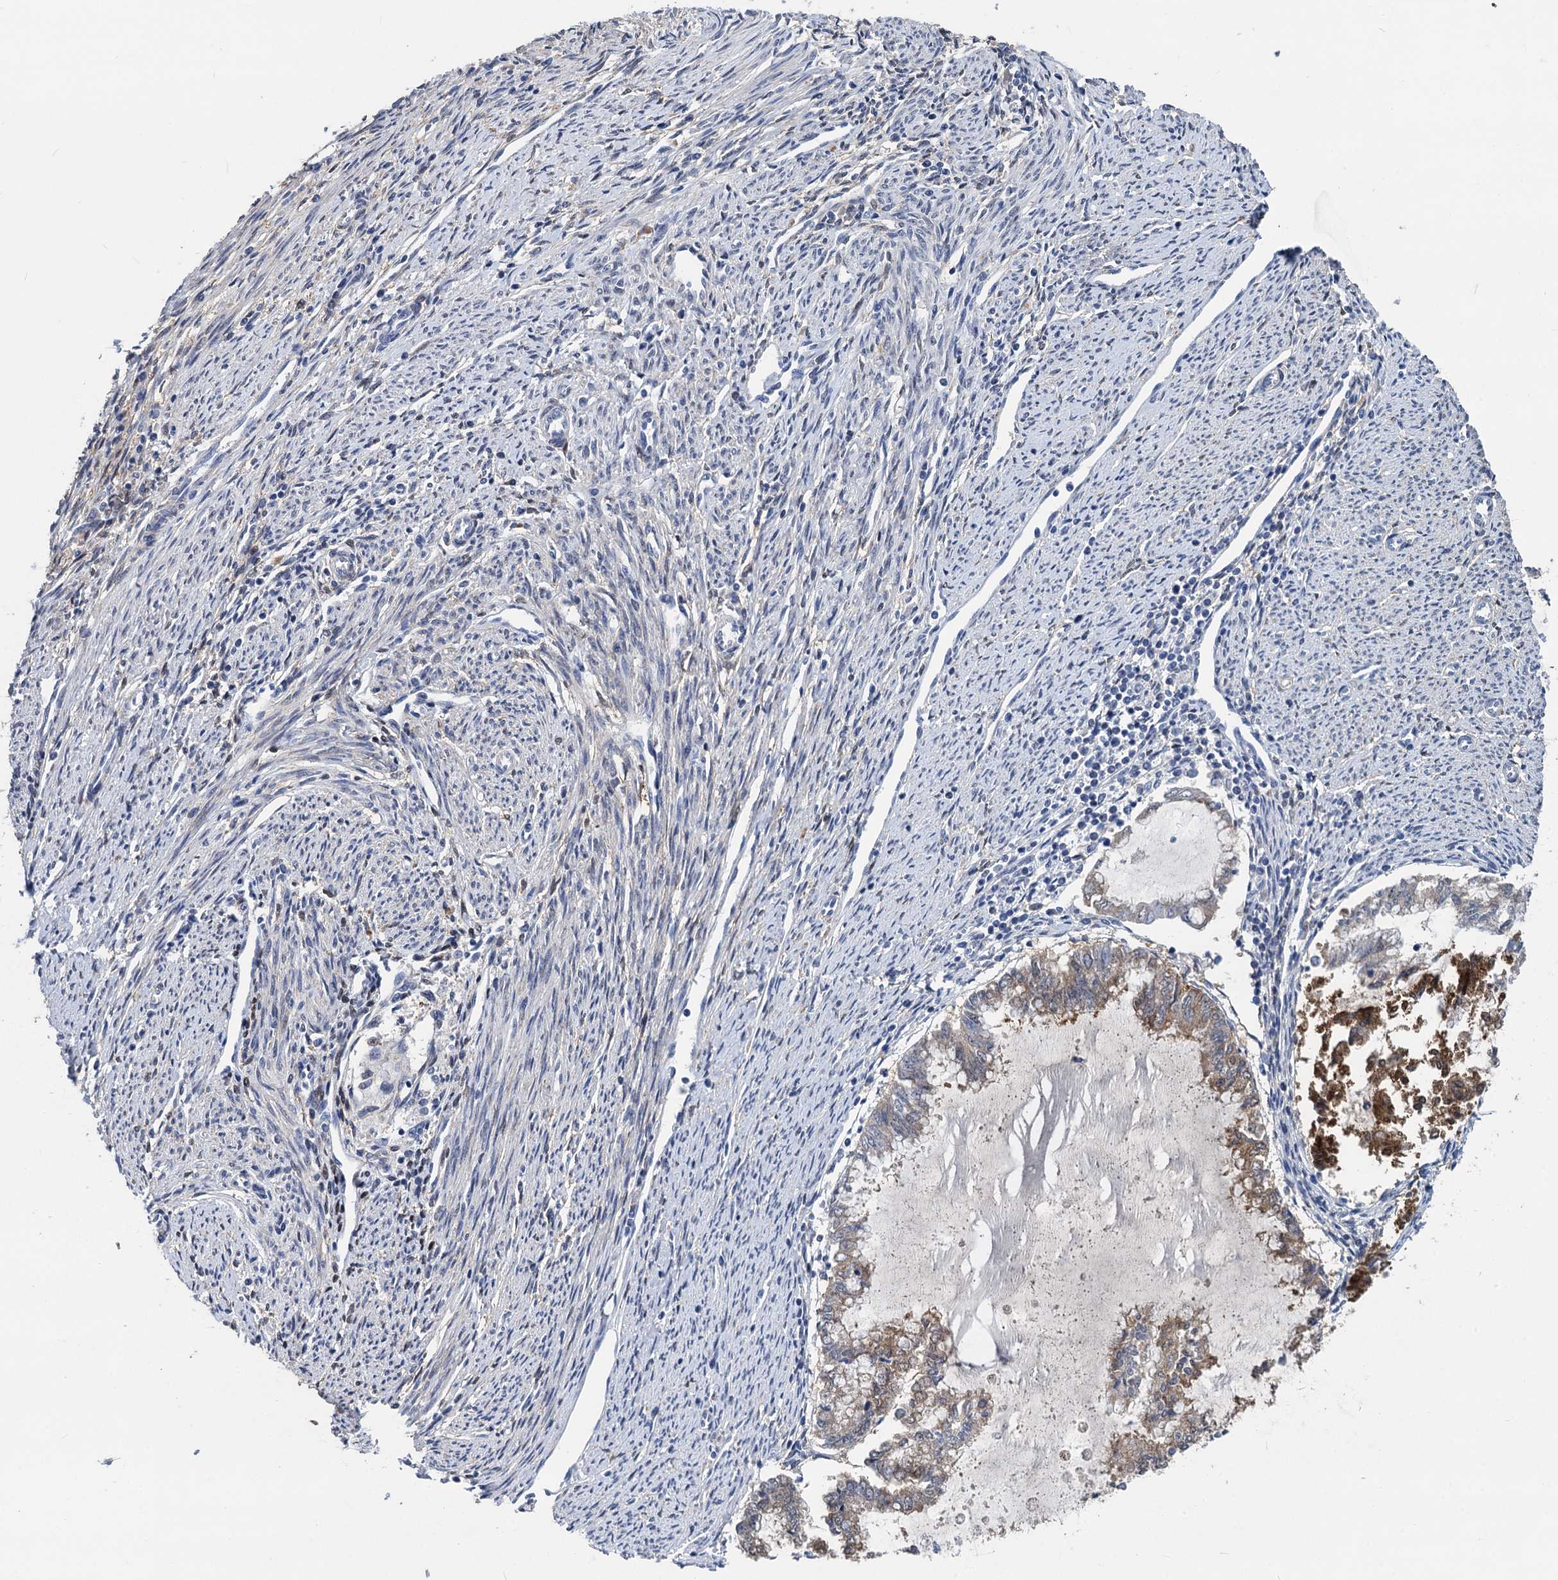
{"staining": {"intensity": "weak", "quantity": "<25%", "location": "cytoplasmic/membranous"}, "tissue": "endometrial cancer", "cell_type": "Tumor cells", "image_type": "cancer", "snomed": [{"axis": "morphology", "description": "Adenocarcinoma, NOS"}, {"axis": "topography", "description": "Endometrium"}], "caption": "There is no significant expression in tumor cells of endometrial cancer (adenocarcinoma).", "gene": "GSTM3", "patient": {"sex": "female", "age": 79}}